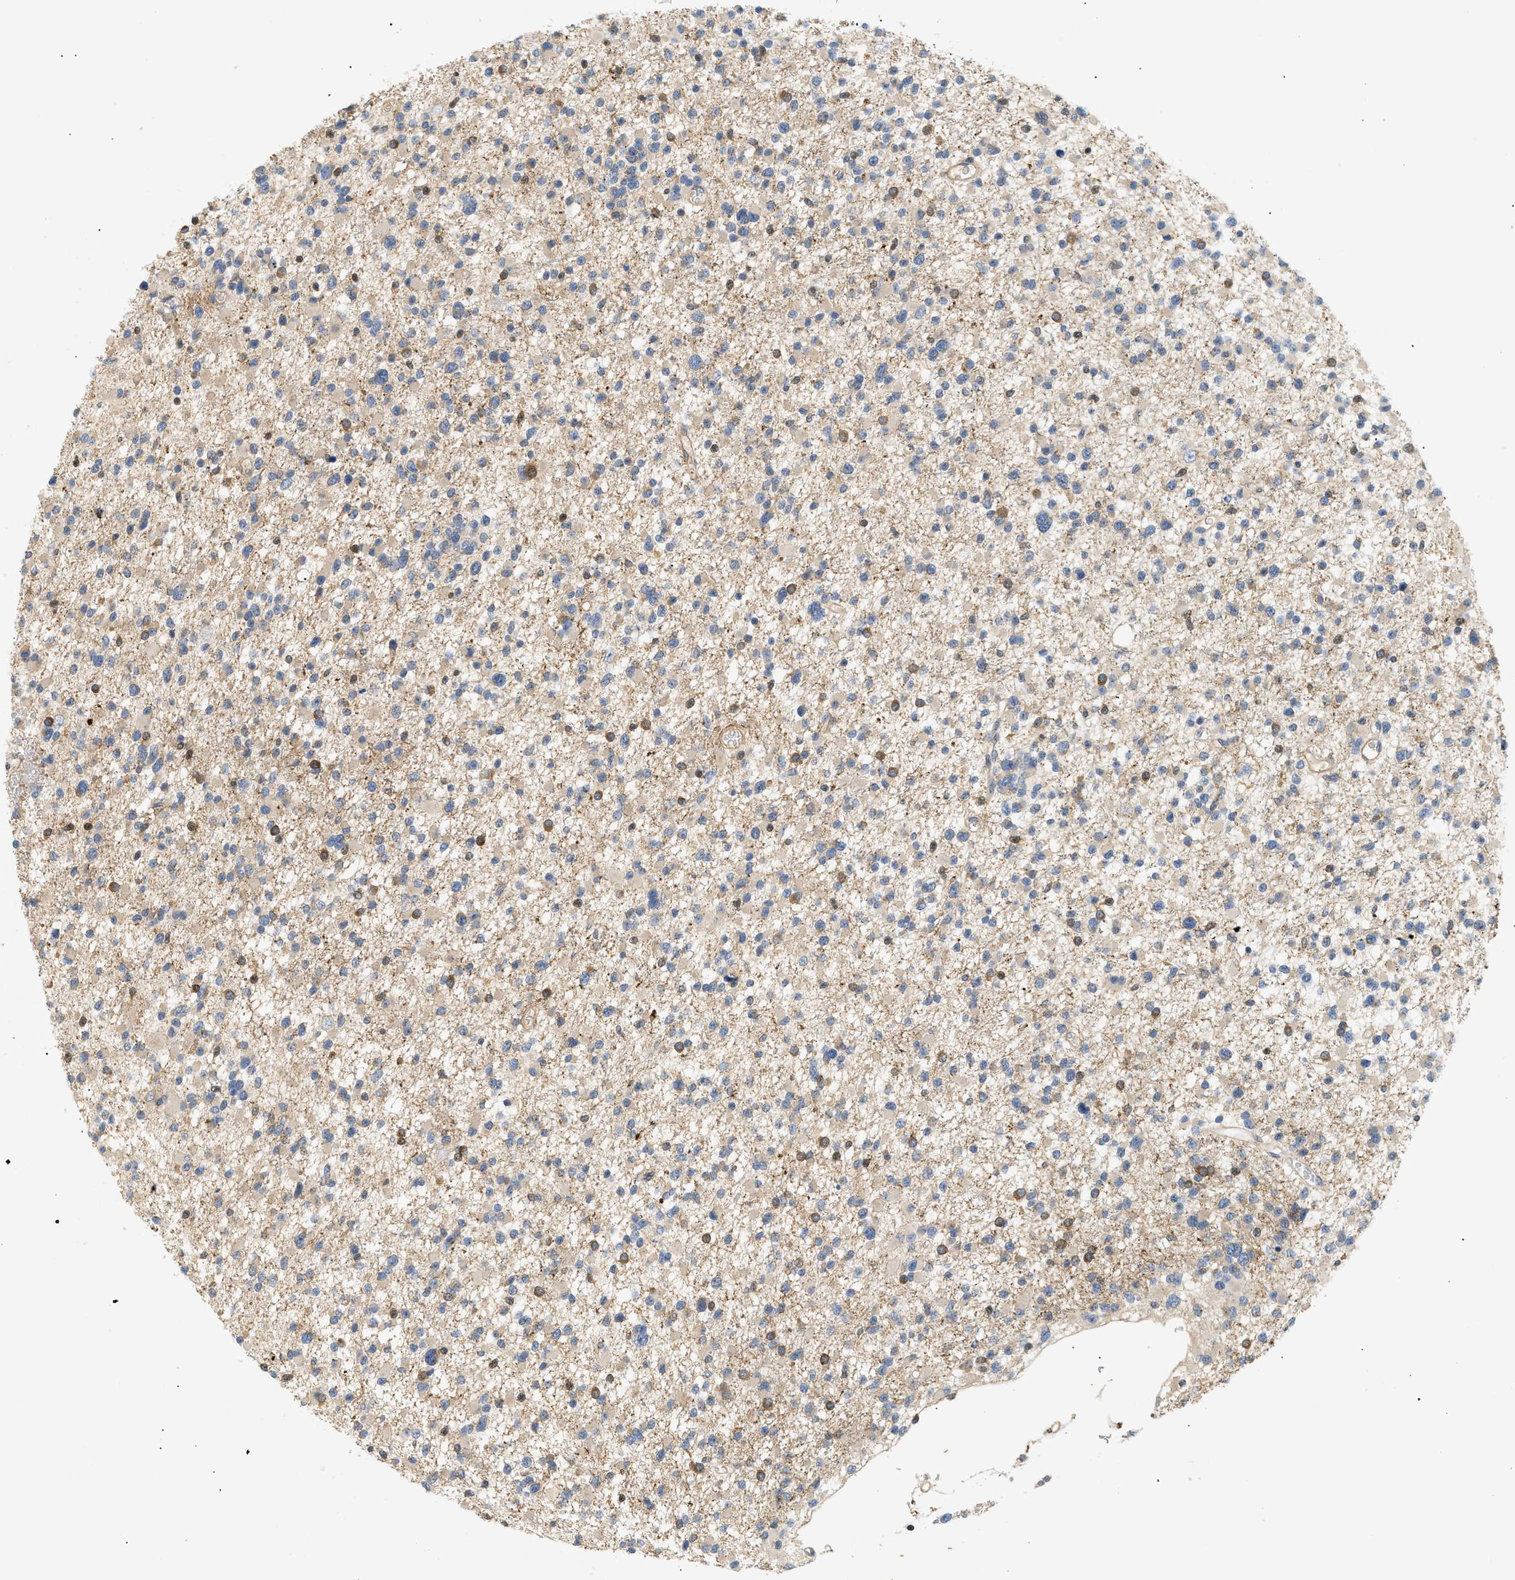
{"staining": {"intensity": "moderate", "quantity": "<25%", "location": "cytoplasmic/membranous"}, "tissue": "glioma", "cell_type": "Tumor cells", "image_type": "cancer", "snomed": [{"axis": "morphology", "description": "Glioma, malignant, Low grade"}, {"axis": "topography", "description": "Brain"}], "caption": "DAB (3,3'-diaminobenzidine) immunohistochemical staining of human malignant glioma (low-grade) reveals moderate cytoplasmic/membranous protein positivity in approximately <25% of tumor cells.", "gene": "FARS2", "patient": {"sex": "female", "age": 22}}